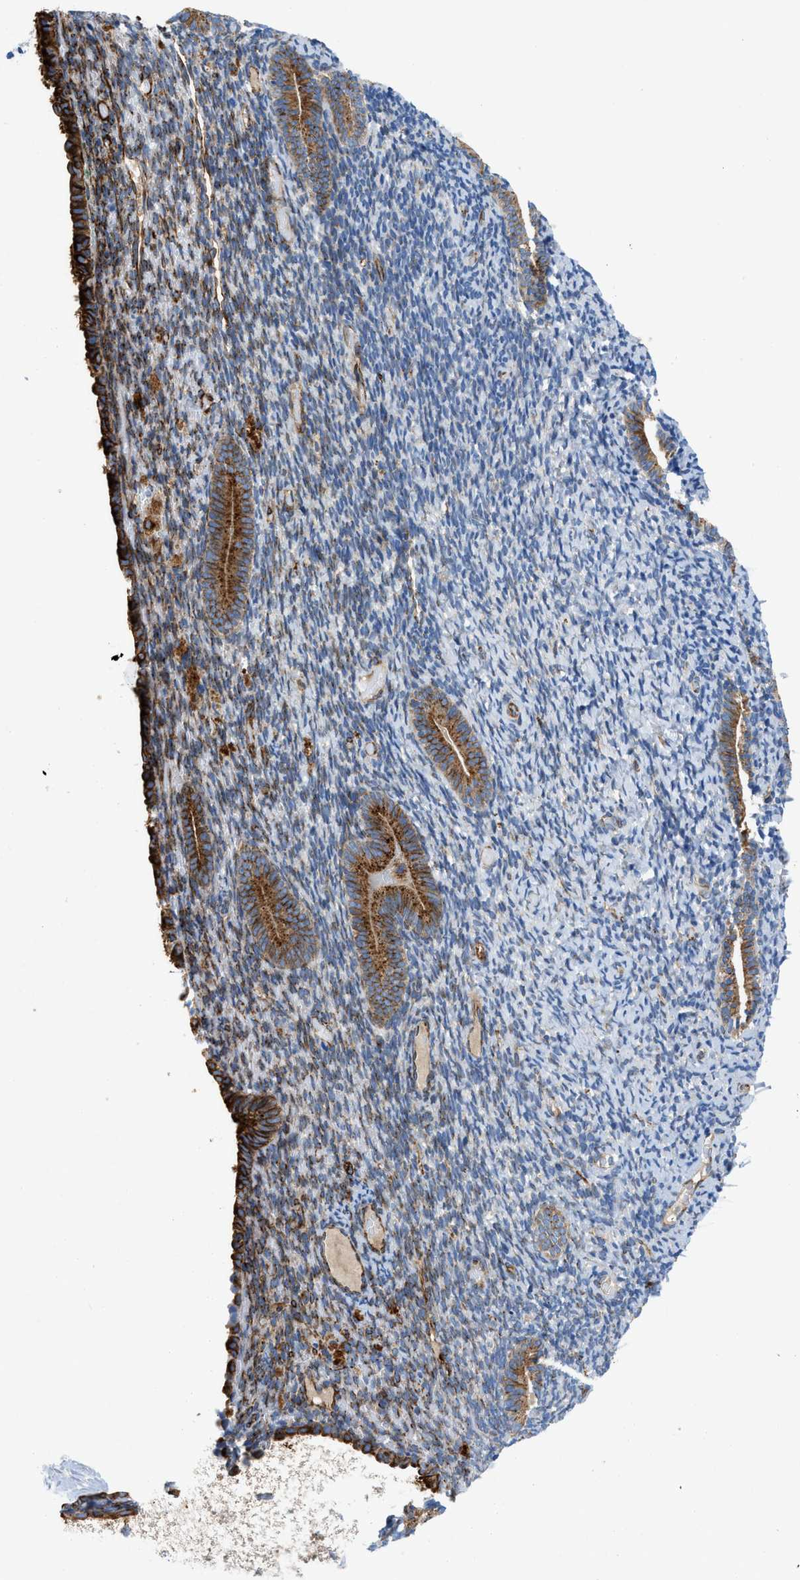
{"staining": {"intensity": "negative", "quantity": "none", "location": "none"}, "tissue": "endometrium", "cell_type": "Cells in endometrial stroma", "image_type": "normal", "snomed": [{"axis": "morphology", "description": "Normal tissue, NOS"}, {"axis": "topography", "description": "Endometrium"}], "caption": "A high-resolution micrograph shows immunohistochemistry (IHC) staining of normal endometrium, which reveals no significant expression in cells in endometrial stroma. (DAB (3,3'-diaminobenzidine) immunohistochemistry with hematoxylin counter stain).", "gene": "TMEM248", "patient": {"sex": "female", "age": 51}}